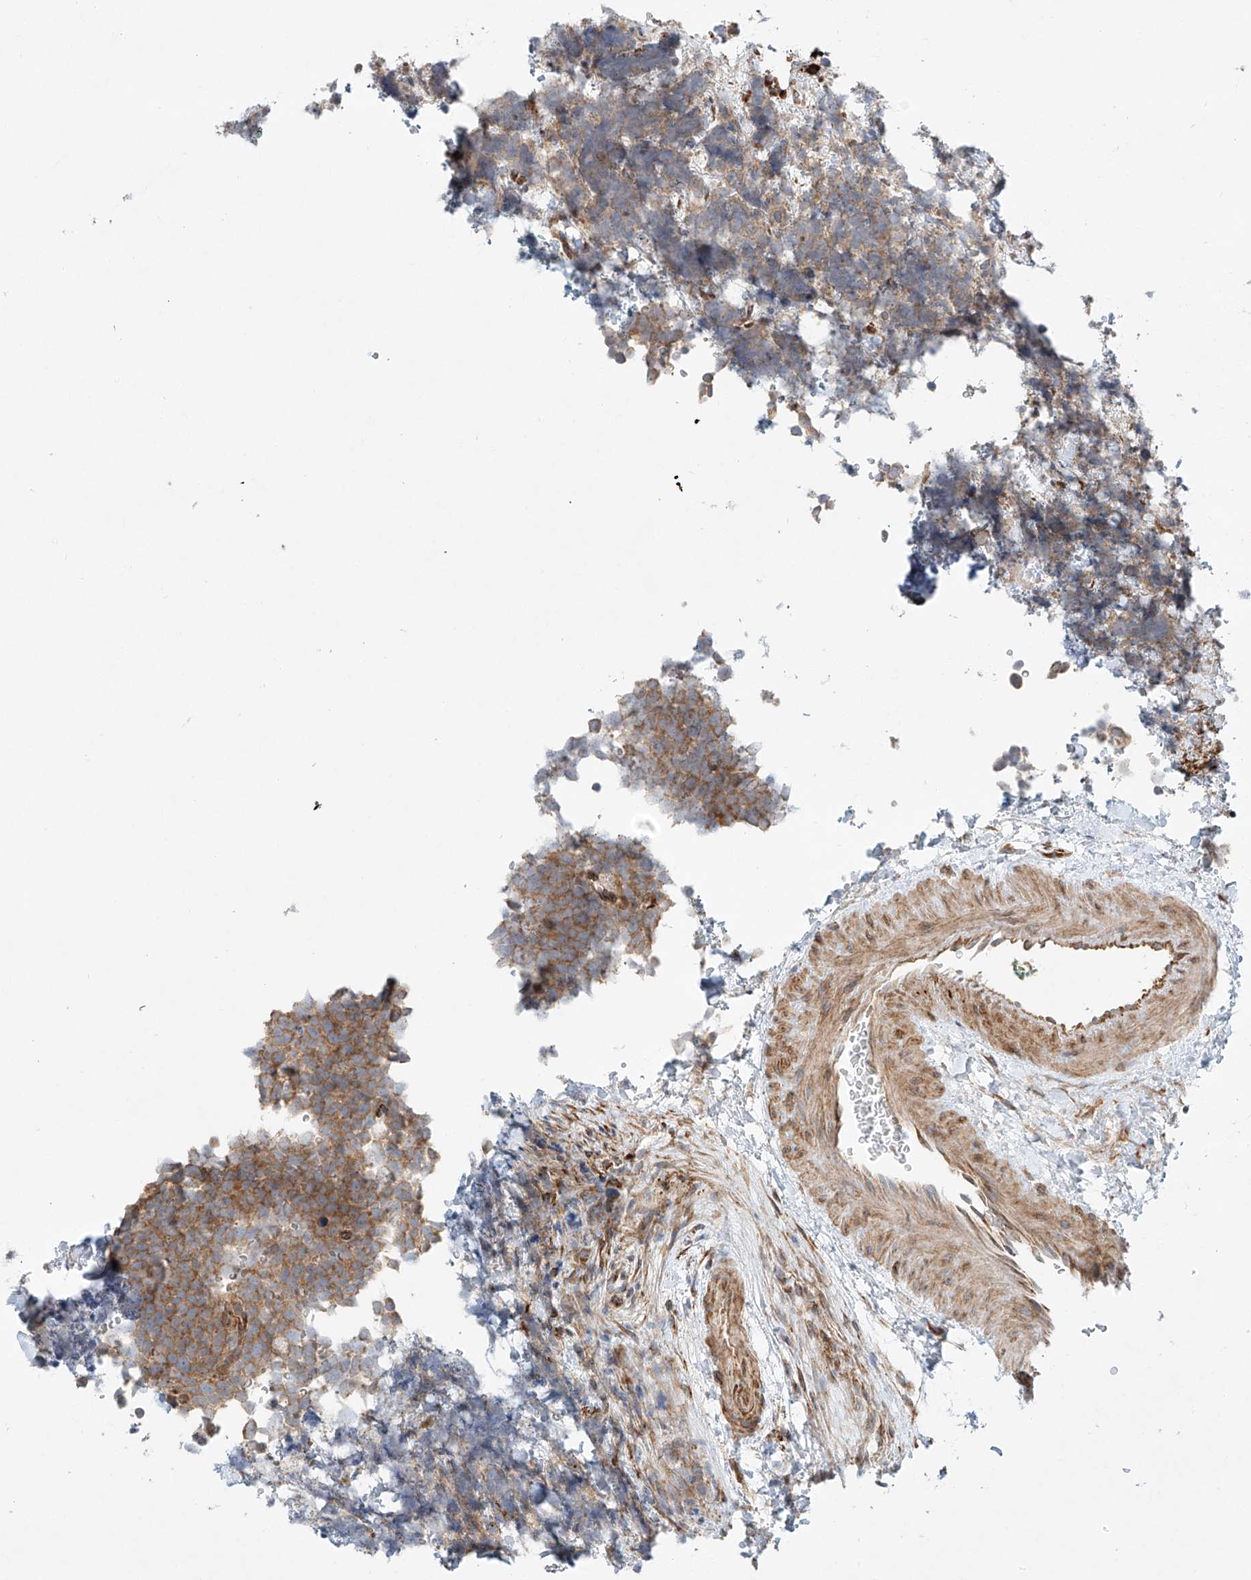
{"staining": {"intensity": "moderate", "quantity": "25%-75%", "location": "cytoplasmic/membranous"}, "tissue": "urothelial cancer", "cell_type": "Tumor cells", "image_type": "cancer", "snomed": [{"axis": "morphology", "description": "Urothelial carcinoma, High grade"}, {"axis": "topography", "description": "Urinary bladder"}], "caption": "Protein expression analysis of human urothelial cancer reveals moderate cytoplasmic/membranous expression in approximately 25%-75% of tumor cells. The staining was performed using DAB, with brown indicating positive protein expression. Nuclei are stained blue with hematoxylin.", "gene": "EIPR1", "patient": {"sex": "female", "age": 82}}